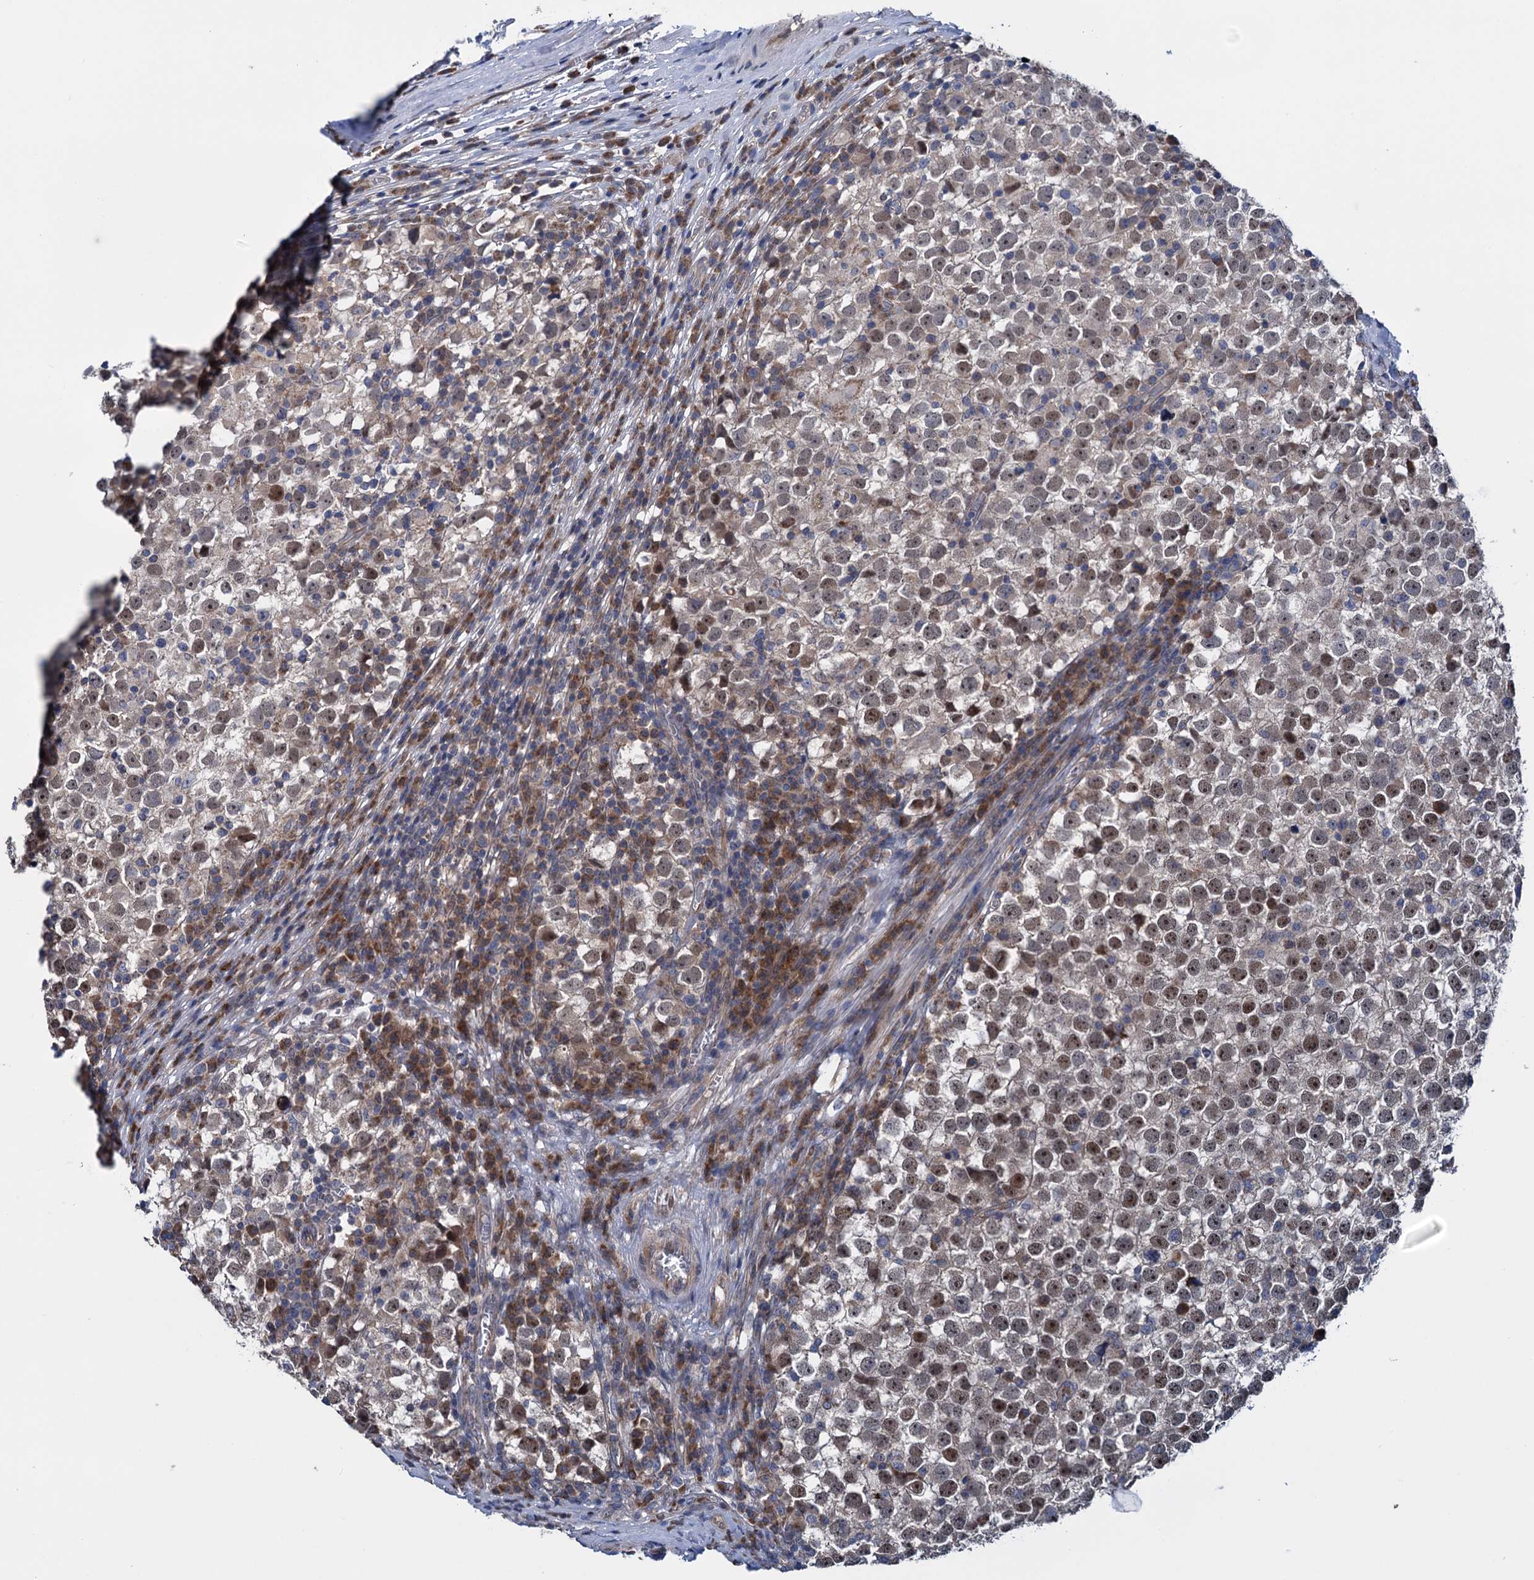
{"staining": {"intensity": "moderate", "quantity": "25%-75%", "location": "nuclear"}, "tissue": "testis cancer", "cell_type": "Tumor cells", "image_type": "cancer", "snomed": [{"axis": "morphology", "description": "Seminoma, NOS"}, {"axis": "topography", "description": "Testis"}], "caption": "Human testis cancer stained for a protein (brown) exhibits moderate nuclear positive expression in approximately 25%-75% of tumor cells.", "gene": "EYA4", "patient": {"sex": "male", "age": 65}}